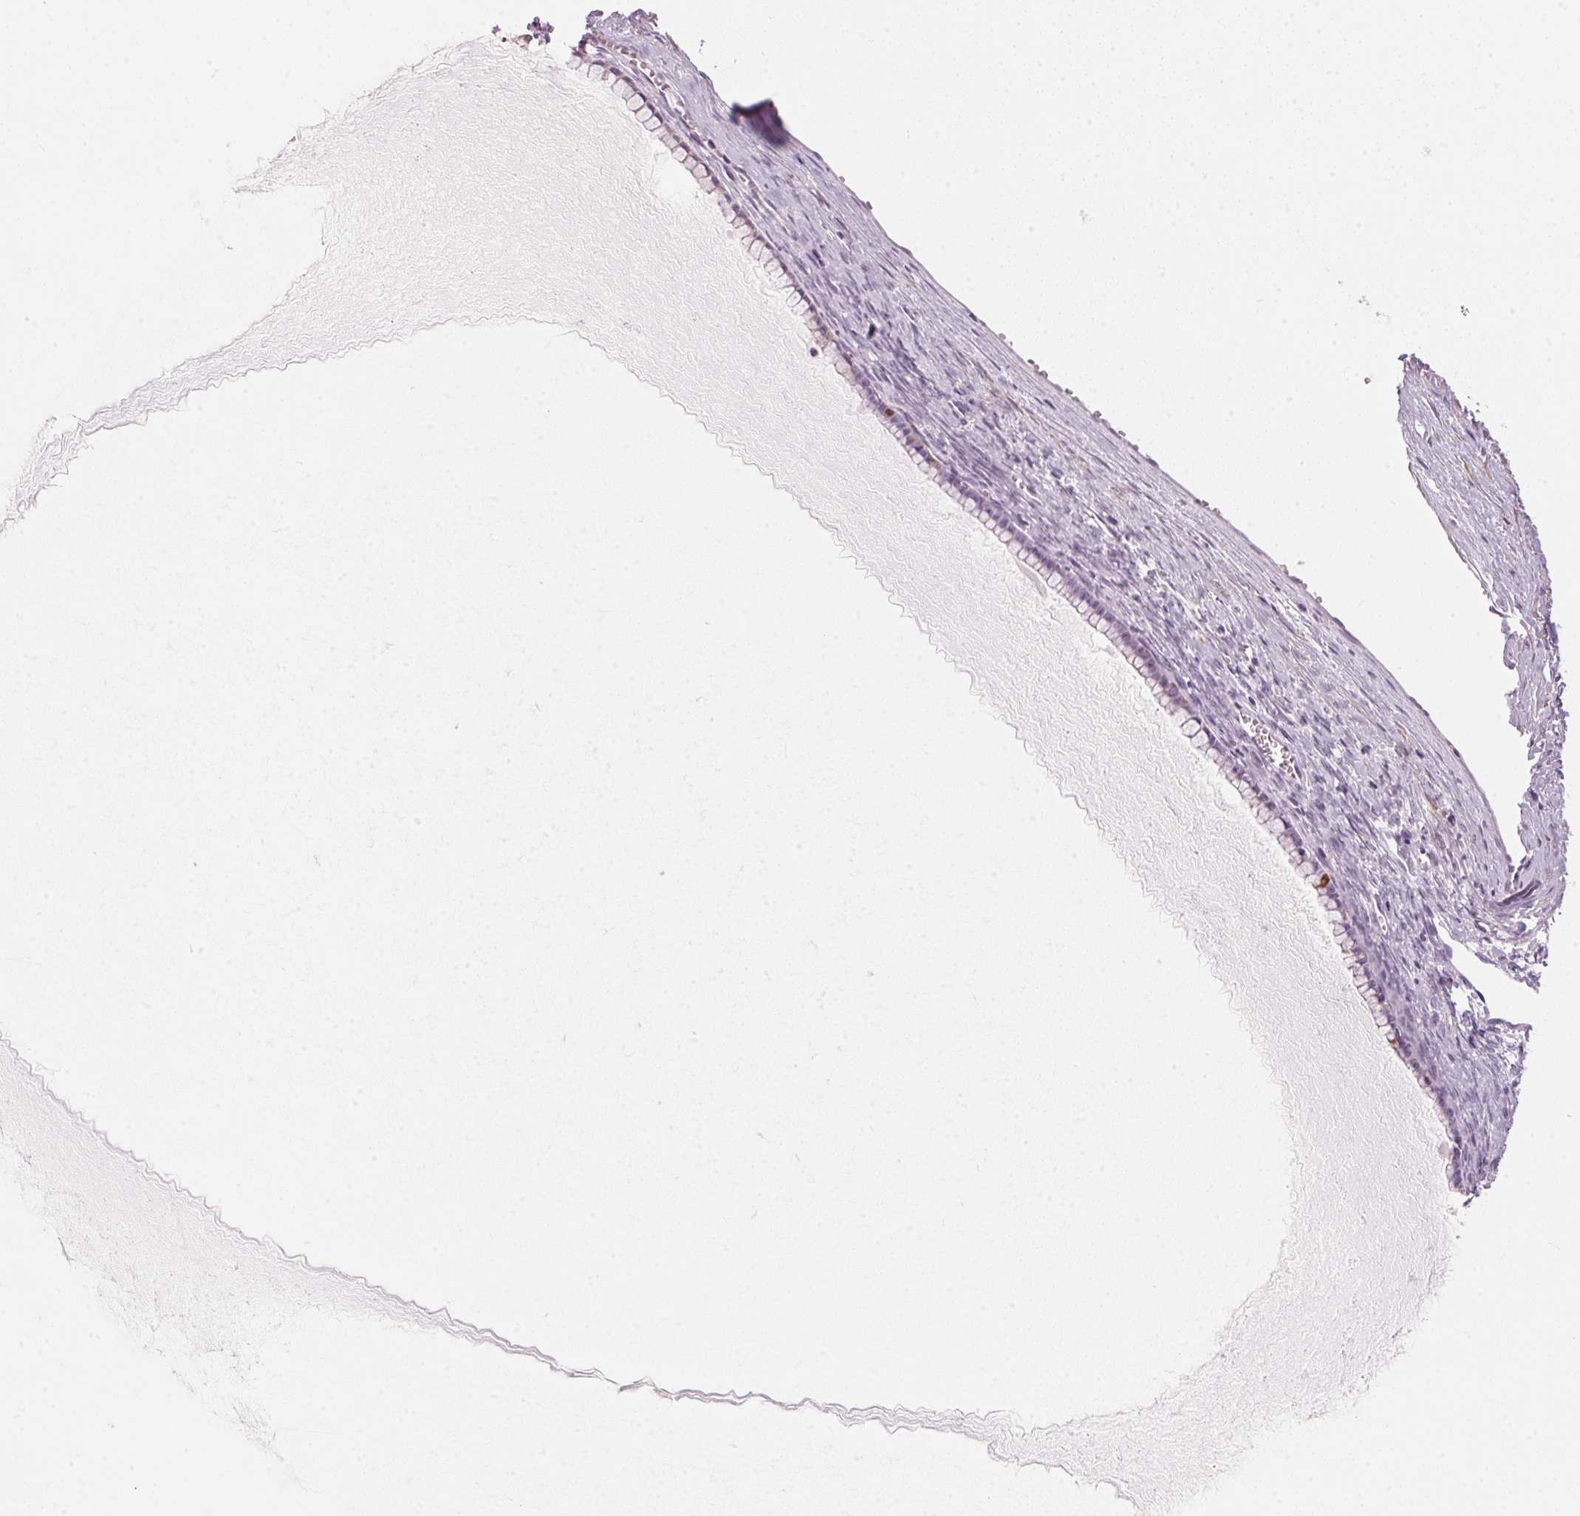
{"staining": {"intensity": "moderate", "quantity": "<25%", "location": "nuclear"}, "tissue": "ovarian cancer", "cell_type": "Tumor cells", "image_type": "cancer", "snomed": [{"axis": "morphology", "description": "Cystadenocarcinoma, mucinous, NOS"}, {"axis": "topography", "description": "Ovary"}], "caption": "Tumor cells demonstrate moderate nuclear expression in about <25% of cells in ovarian cancer (mucinous cystadenocarcinoma).", "gene": "CADPS", "patient": {"sex": "female", "age": 41}}